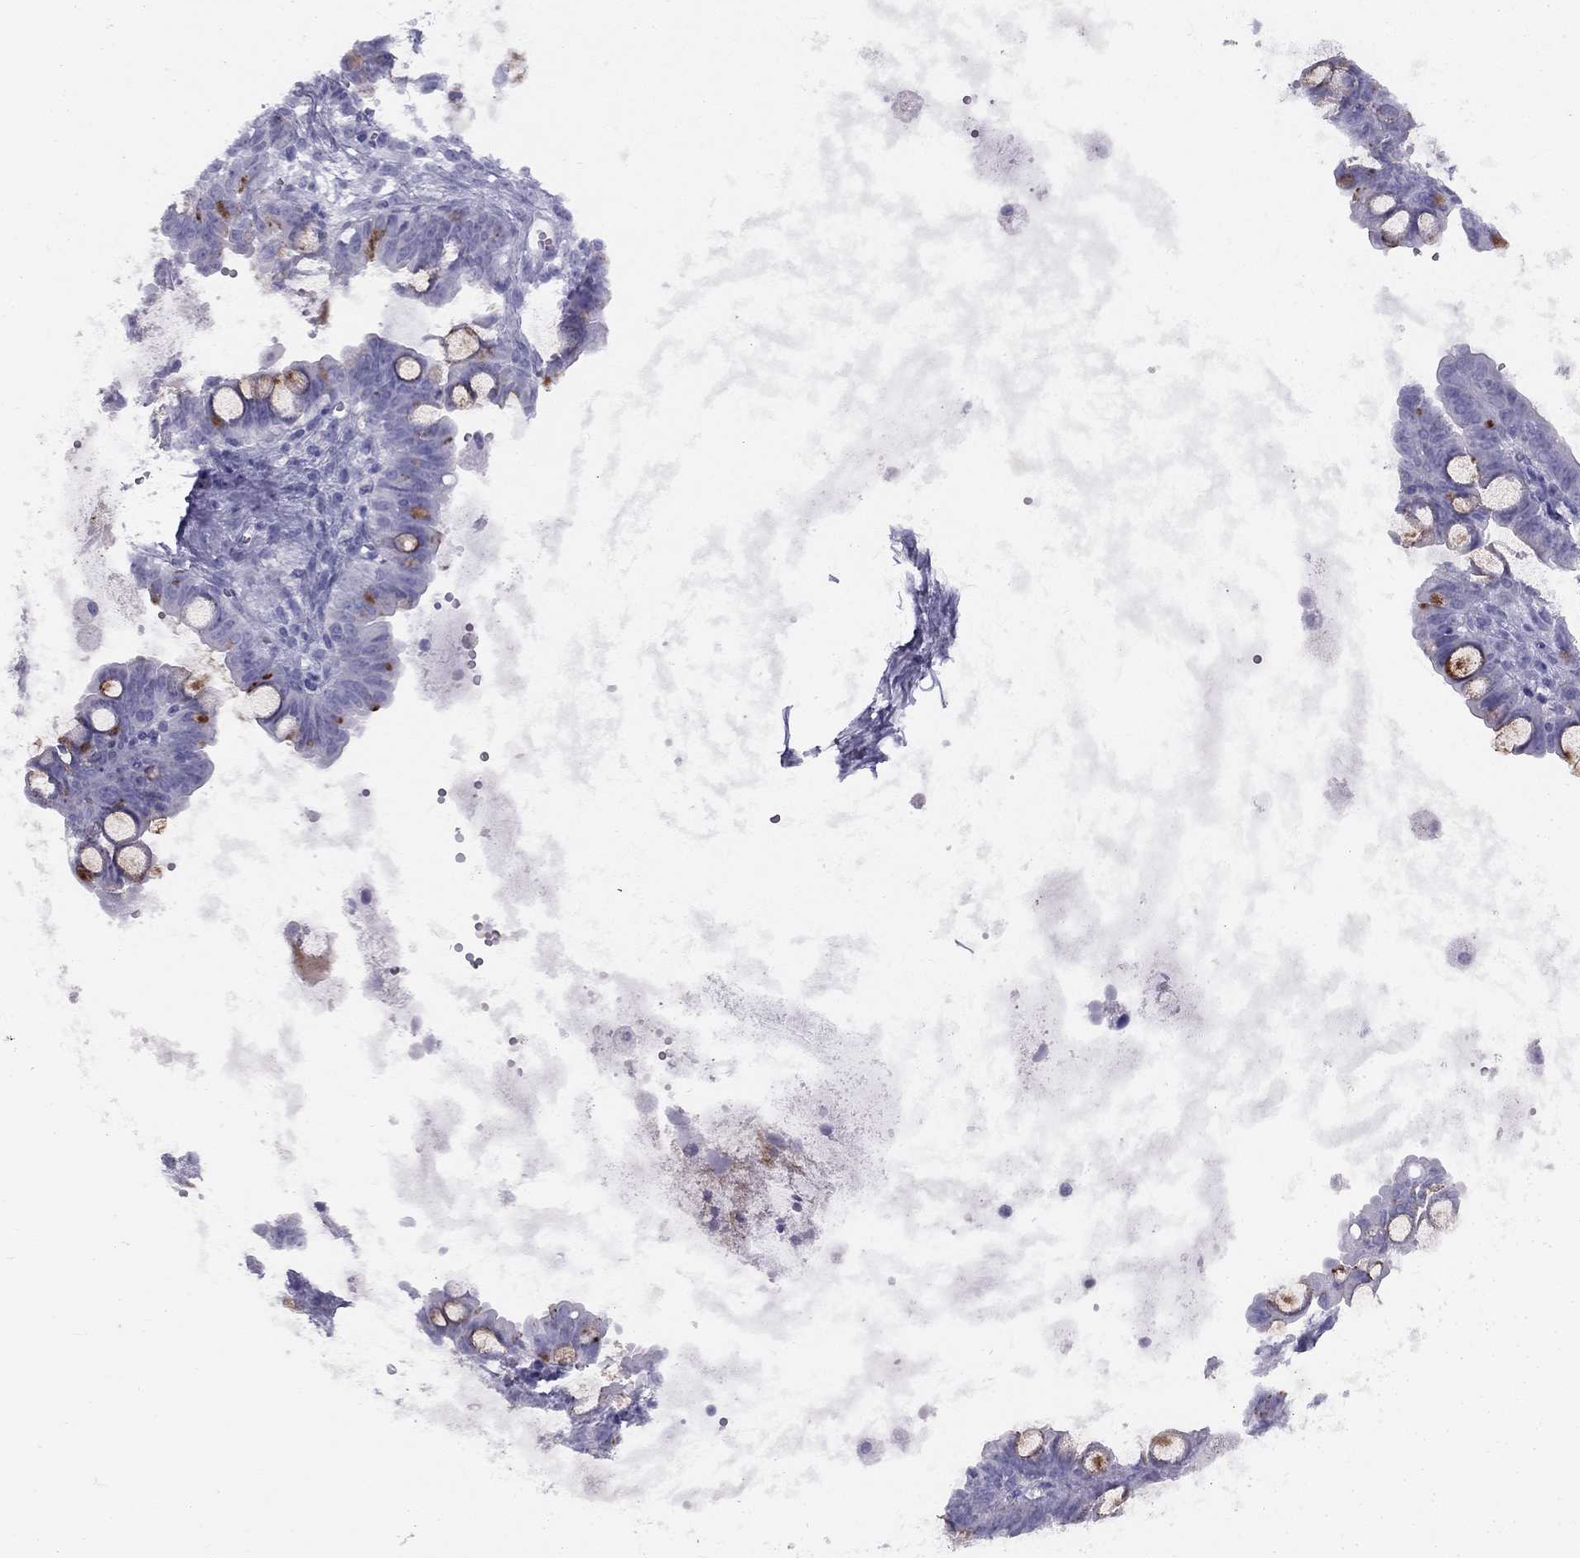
{"staining": {"intensity": "strong", "quantity": "<25%", "location": "cytoplasmic/membranous"}, "tissue": "ovarian cancer", "cell_type": "Tumor cells", "image_type": "cancer", "snomed": [{"axis": "morphology", "description": "Cystadenocarcinoma, mucinous, NOS"}, {"axis": "topography", "description": "Ovary"}], "caption": "Ovarian cancer (mucinous cystadenocarcinoma) stained with immunohistochemistry (IHC) demonstrates strong cytoplasmic/membranous expression in approximately <25% of tumor cells.", "gene": "KLRG1", "patient": {"sex": "female", "age": 63}}